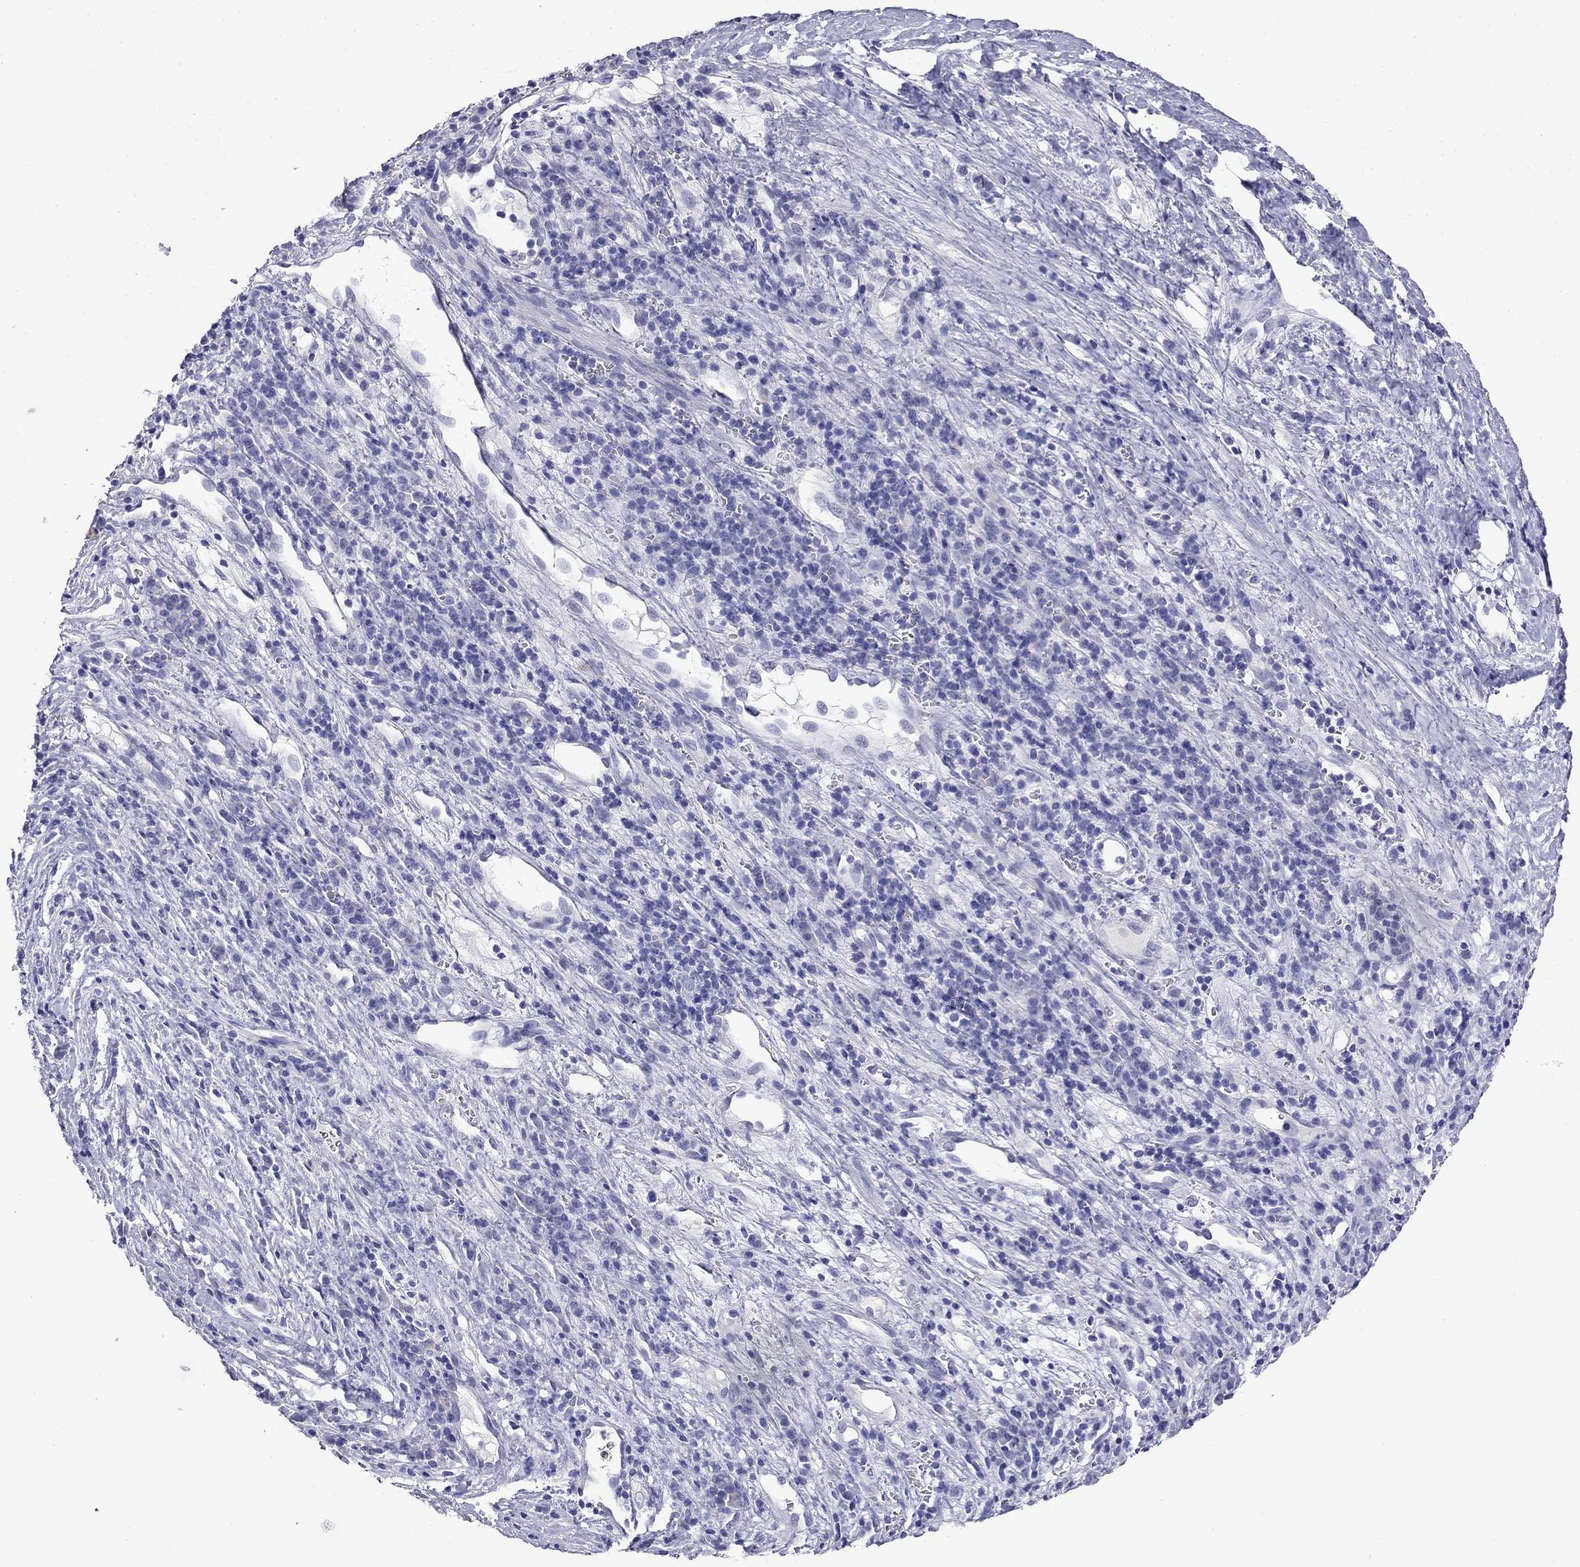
{"staining": {"intensity": "negative", "quantity": "none", "location": "none"}, "tissue": "liver cancer", "cell_type": "Tumor cells", "image_type": "cancer", "snomed": [{"axis": "morphology", "description": "Carcinoma, Hepatocellular, NOS"}, {"axis": "topography", "description": "Liver"}], "caption": "Human liver cancer (hepatocellular carcinoma) stained for a protein using IHC displays no expression in tumor cells.", "gene": "MYO15A", "patient": {"sex": "female", "age": 60}}